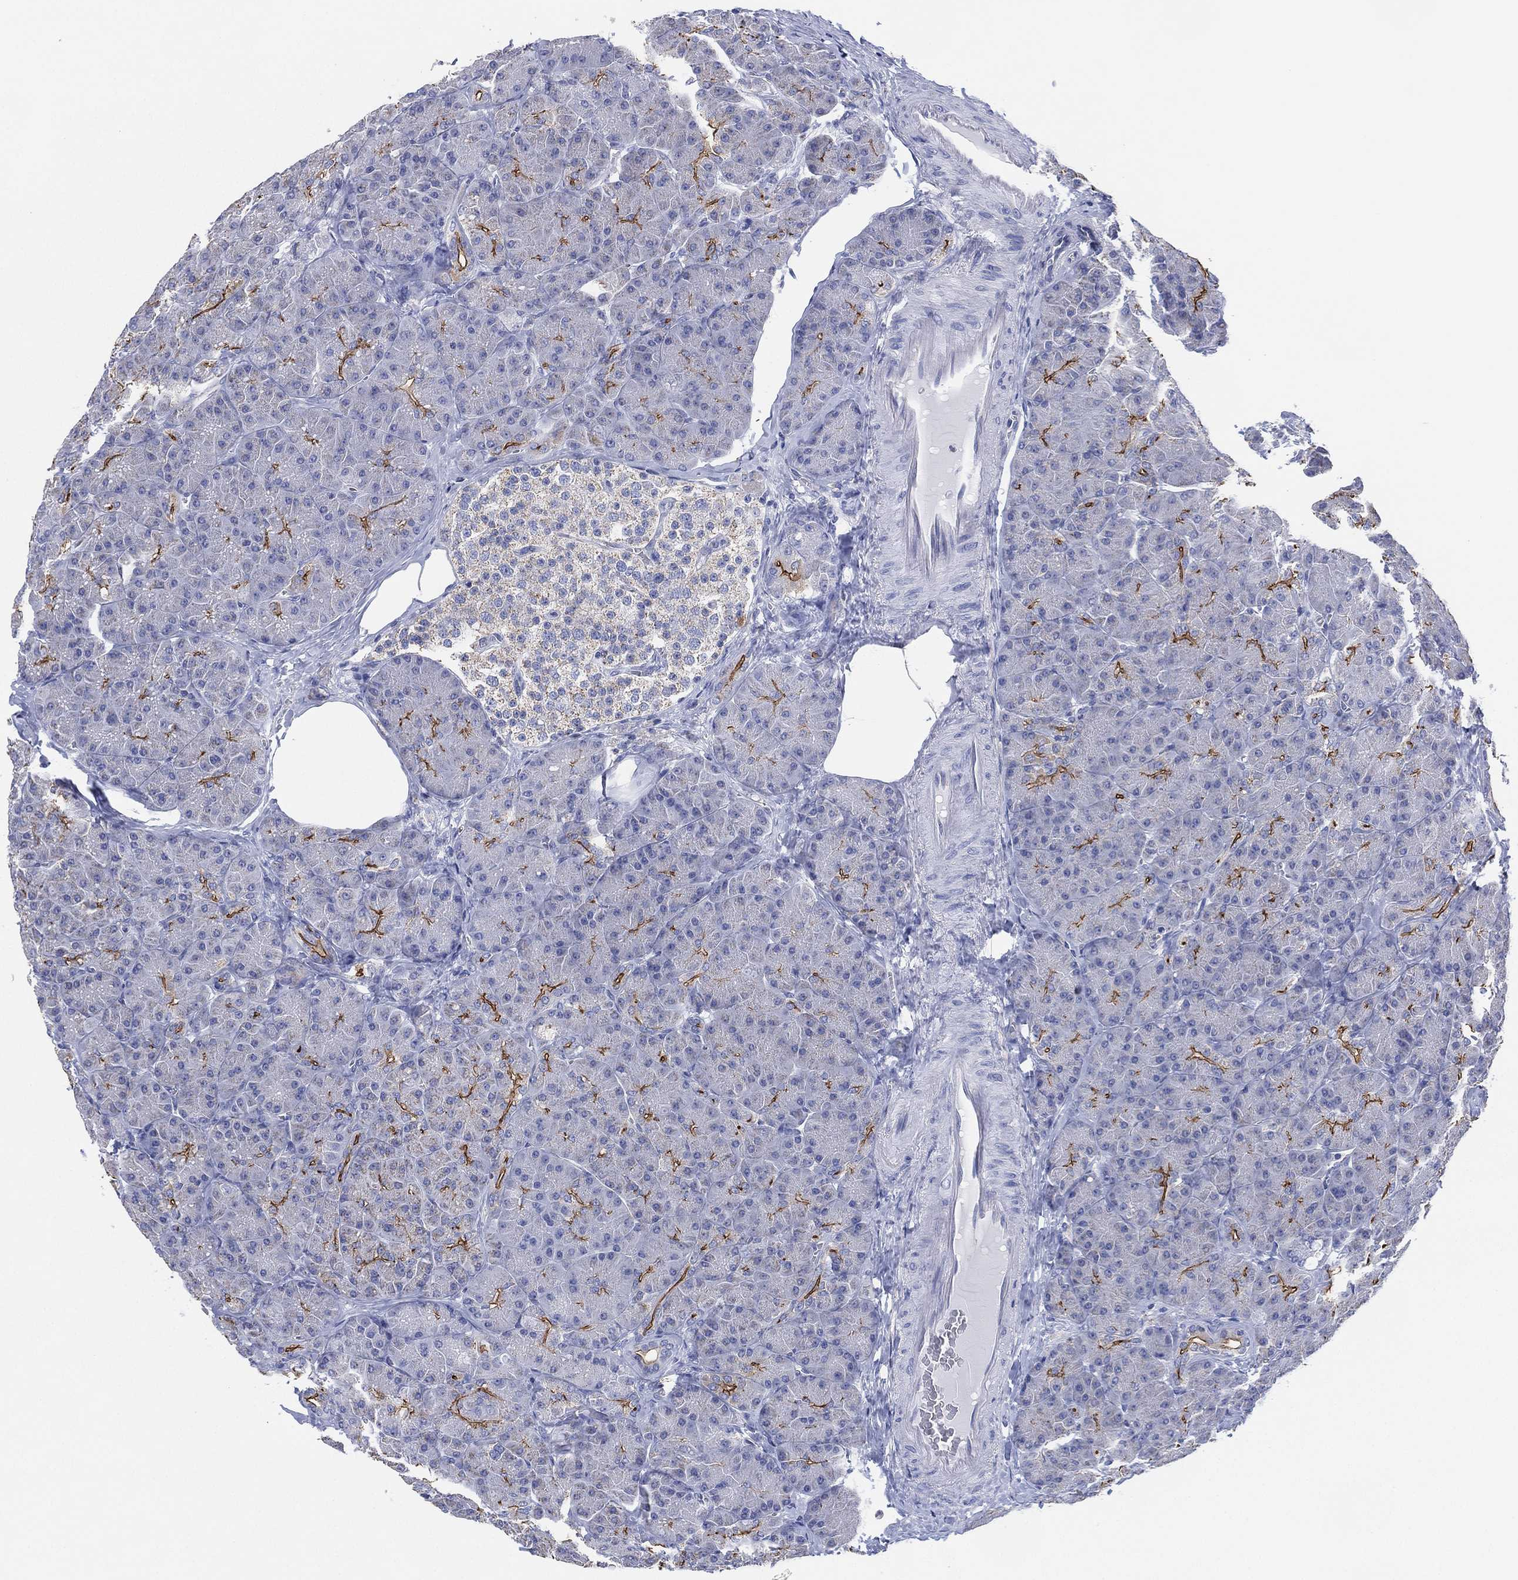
{"staining": {"intensity": "strong", "quantity": "<25%", "location": "cytoplasmic/membranous"}, "tissue": "pancreas", "cell_type": "Exocrine glandular cells", "image_type": "normal", "snomed": [{"axis": "morphology", "description": "Normal tissue, NOS"}, {"axis": "topography", "description": "Pancreas"}], "caption": "High-magnification brightfield microscopy of benign pancreas stained with DAB (brown) and counterstained with hematoxylin (blue). exocrine glandular cells exhibit strong cytoplasmic/membranous expression is seen in approximately<25% of cells. (Brightfield microscopy of DAB IHC at high magnification).", "gene": "CFTR", "patient": {"sex": "male", "age": 57}}